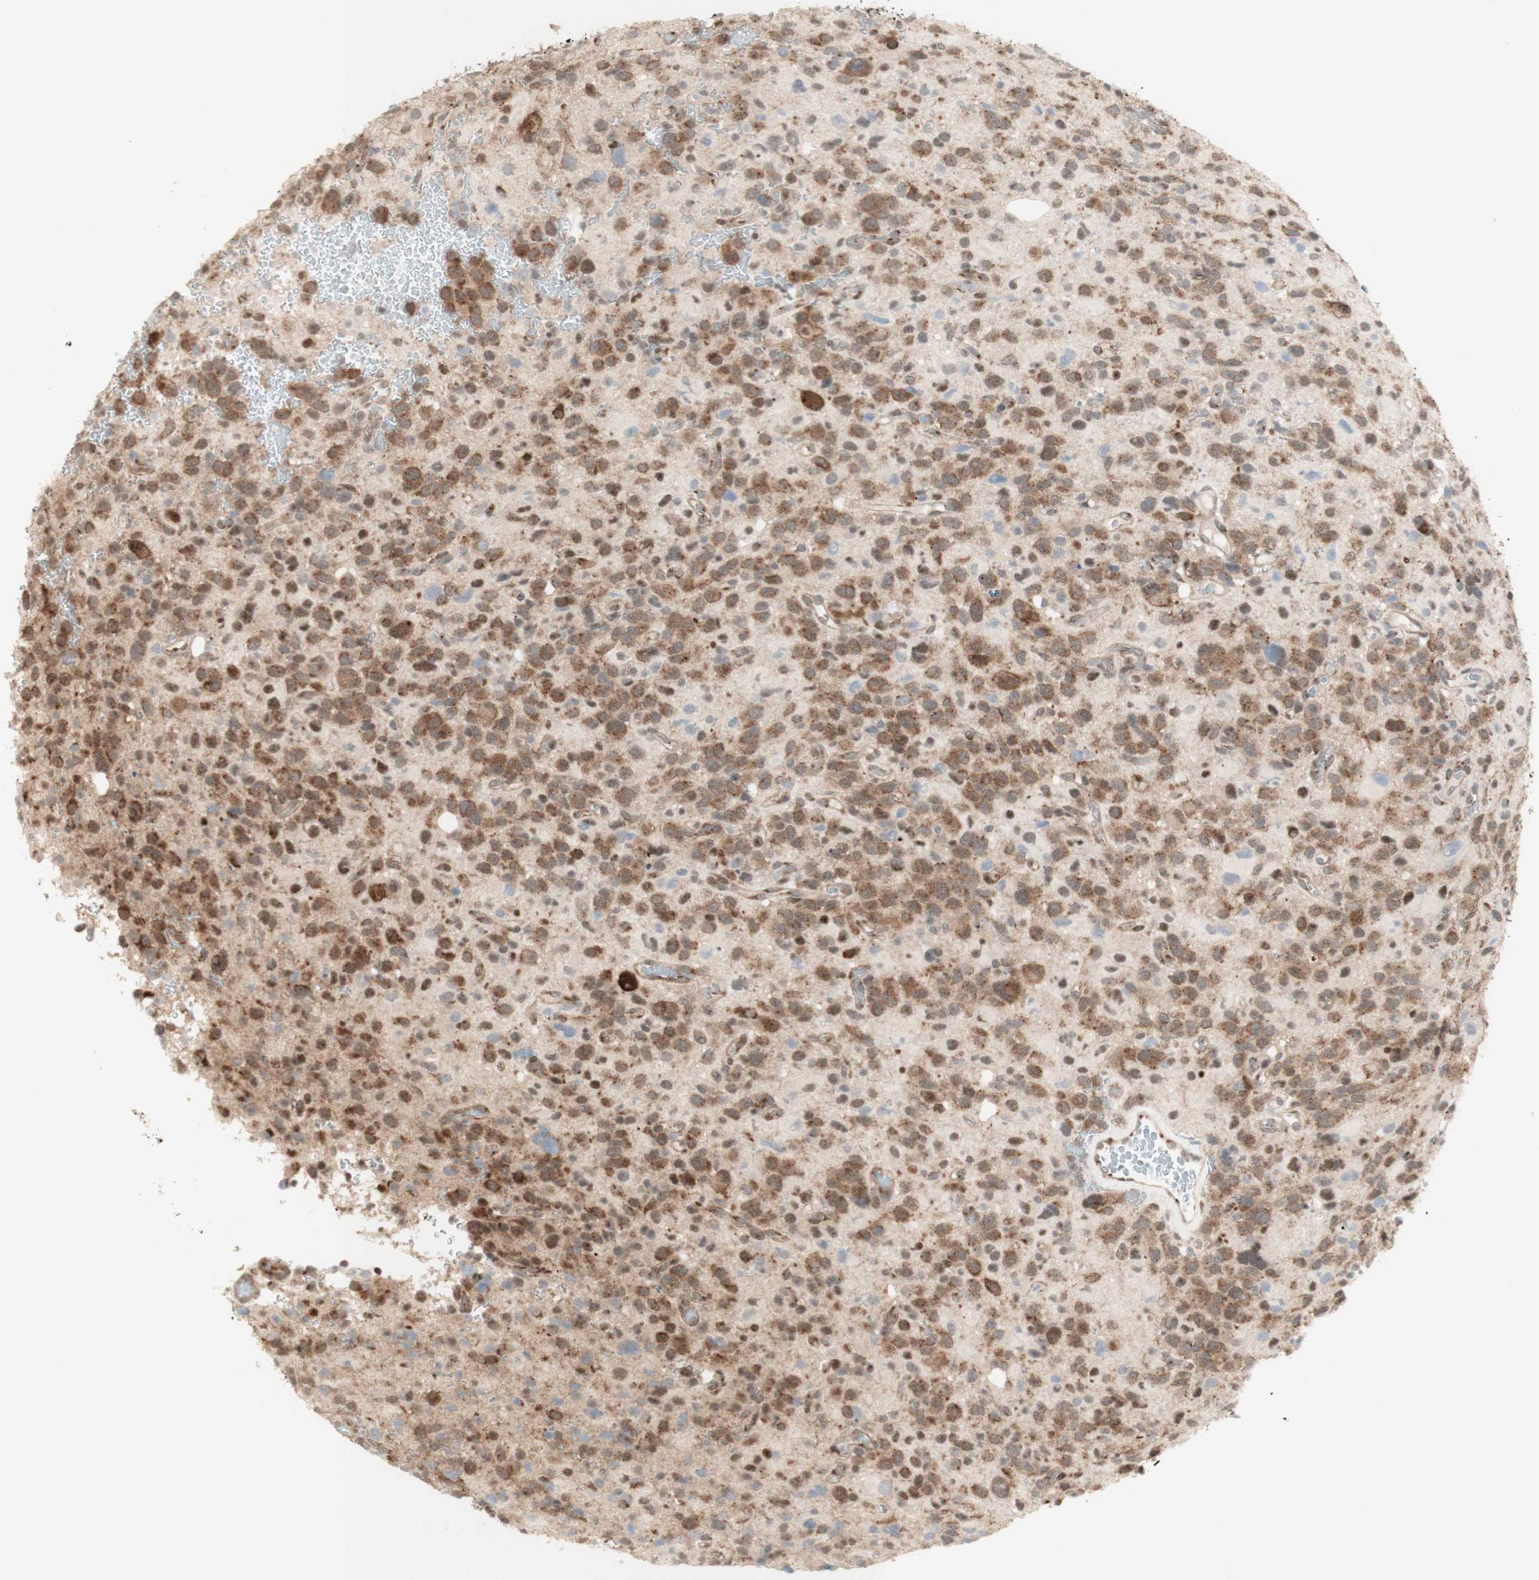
{"staining": {"intensity": "moderate", "quantity": ">75%", "location": "cytoplasmic/membranous"}, "tissue": "glioma", "cell_type": "Tumor cells", "image_type": "cancer", "snomed": [{"axis": "morphology", "description": "Glioma, malignant, High grade"}, {"axis": "topography", "description": "Brain"}], "caption": "A high-resolution histopathology image shows immunohistochemistry (IHC) staining of high-grade glioma (malignant), which shows moderate cytoplasmic/membranous expression in about >75% of tumor cells.", "gene": "CYLD", "patient": {"sex": "male", "age": 48}}